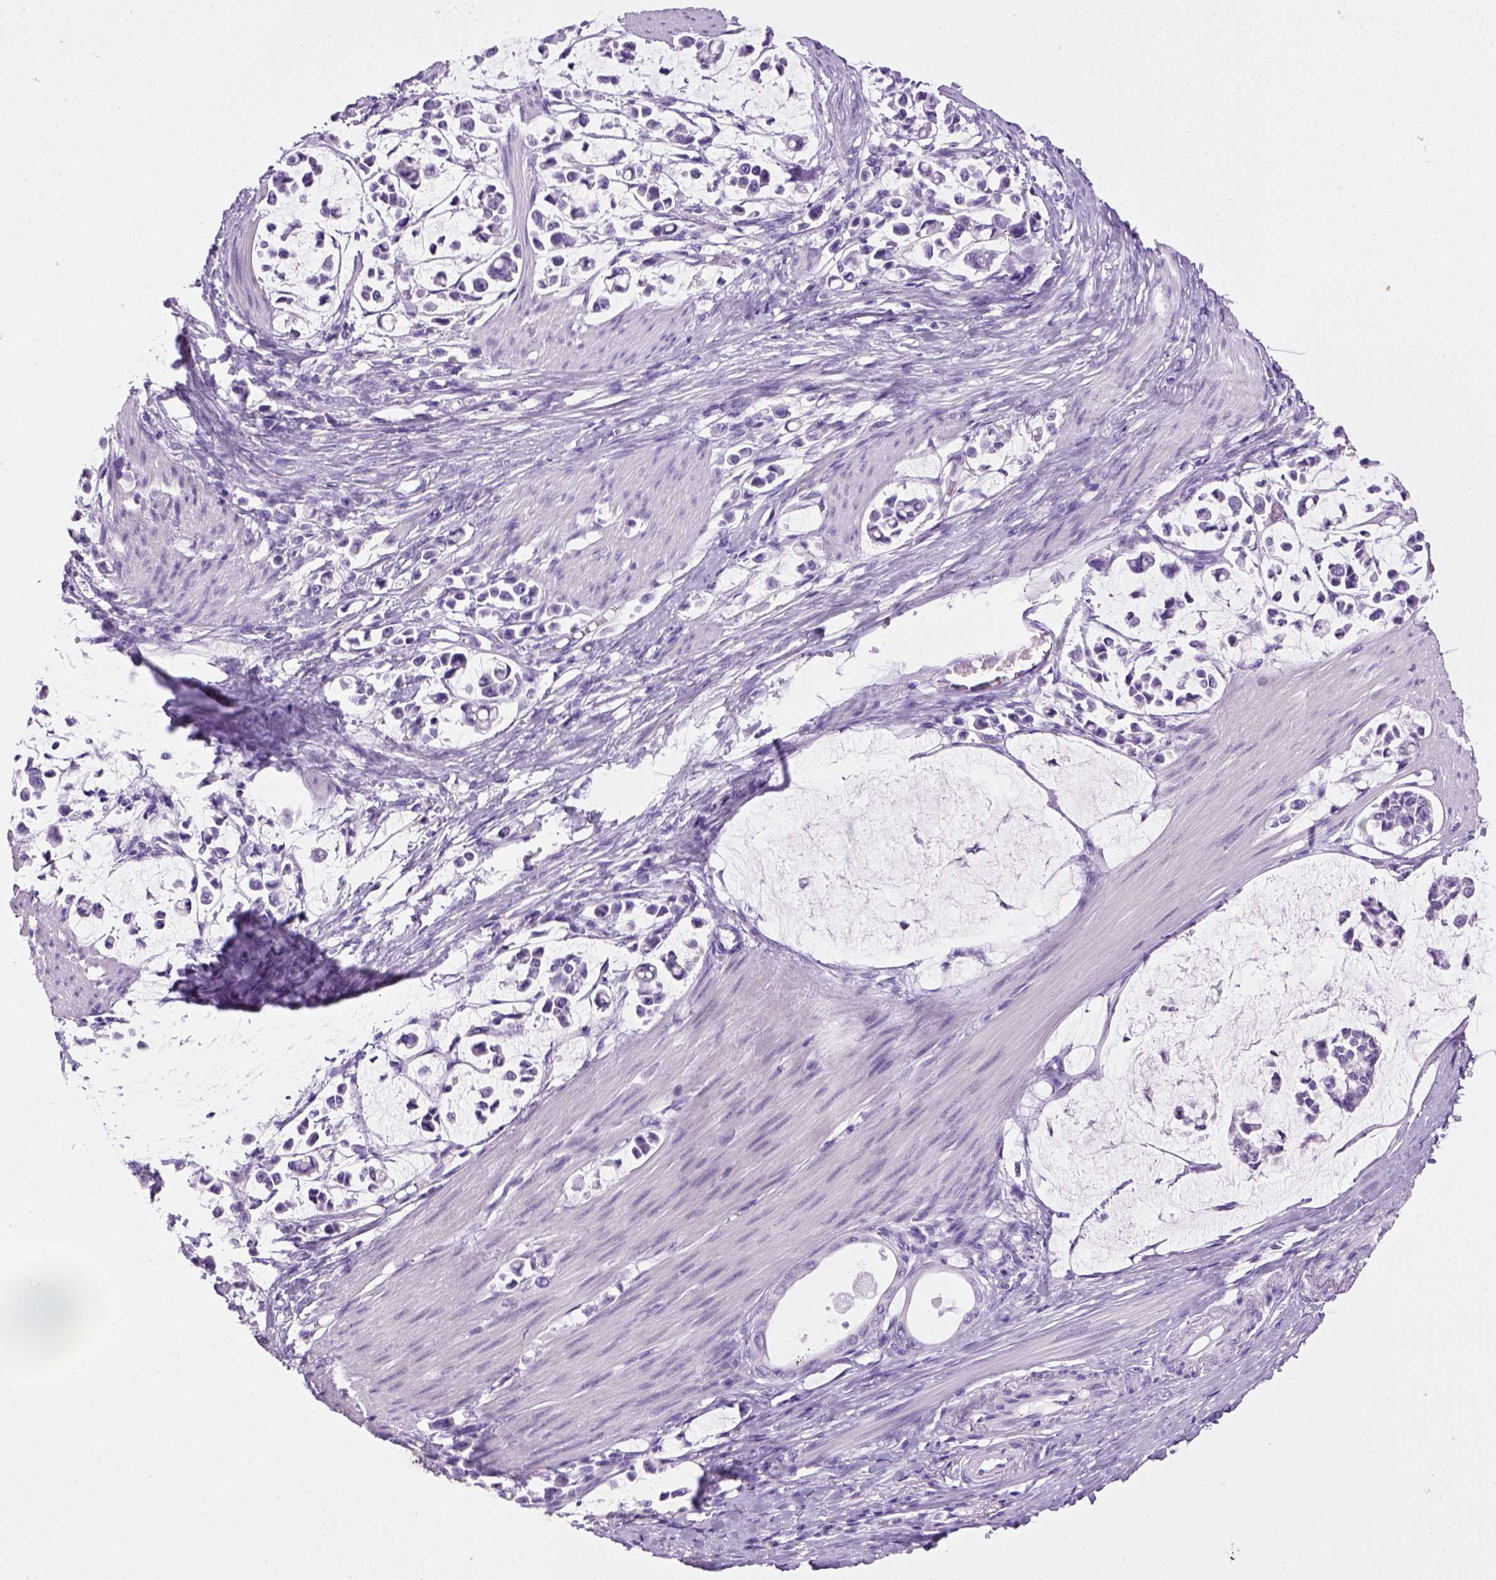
{"staining": {"intensity": "negative", "quantity": "none", "location": "none"}, "tissue": "stomach cancer", "cell_type": "Tumor cells", "image_type": "cancer", "snomed": [{"axis": "morphology", "description": "Adenocarcinoma, NOS"}, {"axis": "topography", "description": "Stomach"}], "caption": "Image shows no significant protein positivity in tumor cells of stomach cancer (adenocarcinoma). The staining was performed using DAB (3,3'-diaminobenzidine) to visualize the protein expression in brown, while the nuclei were stained in blue with hematoxylin (Magnification: 20x).", "gene": "SGCG", "patient": {"sex": "male", "age": 82}}